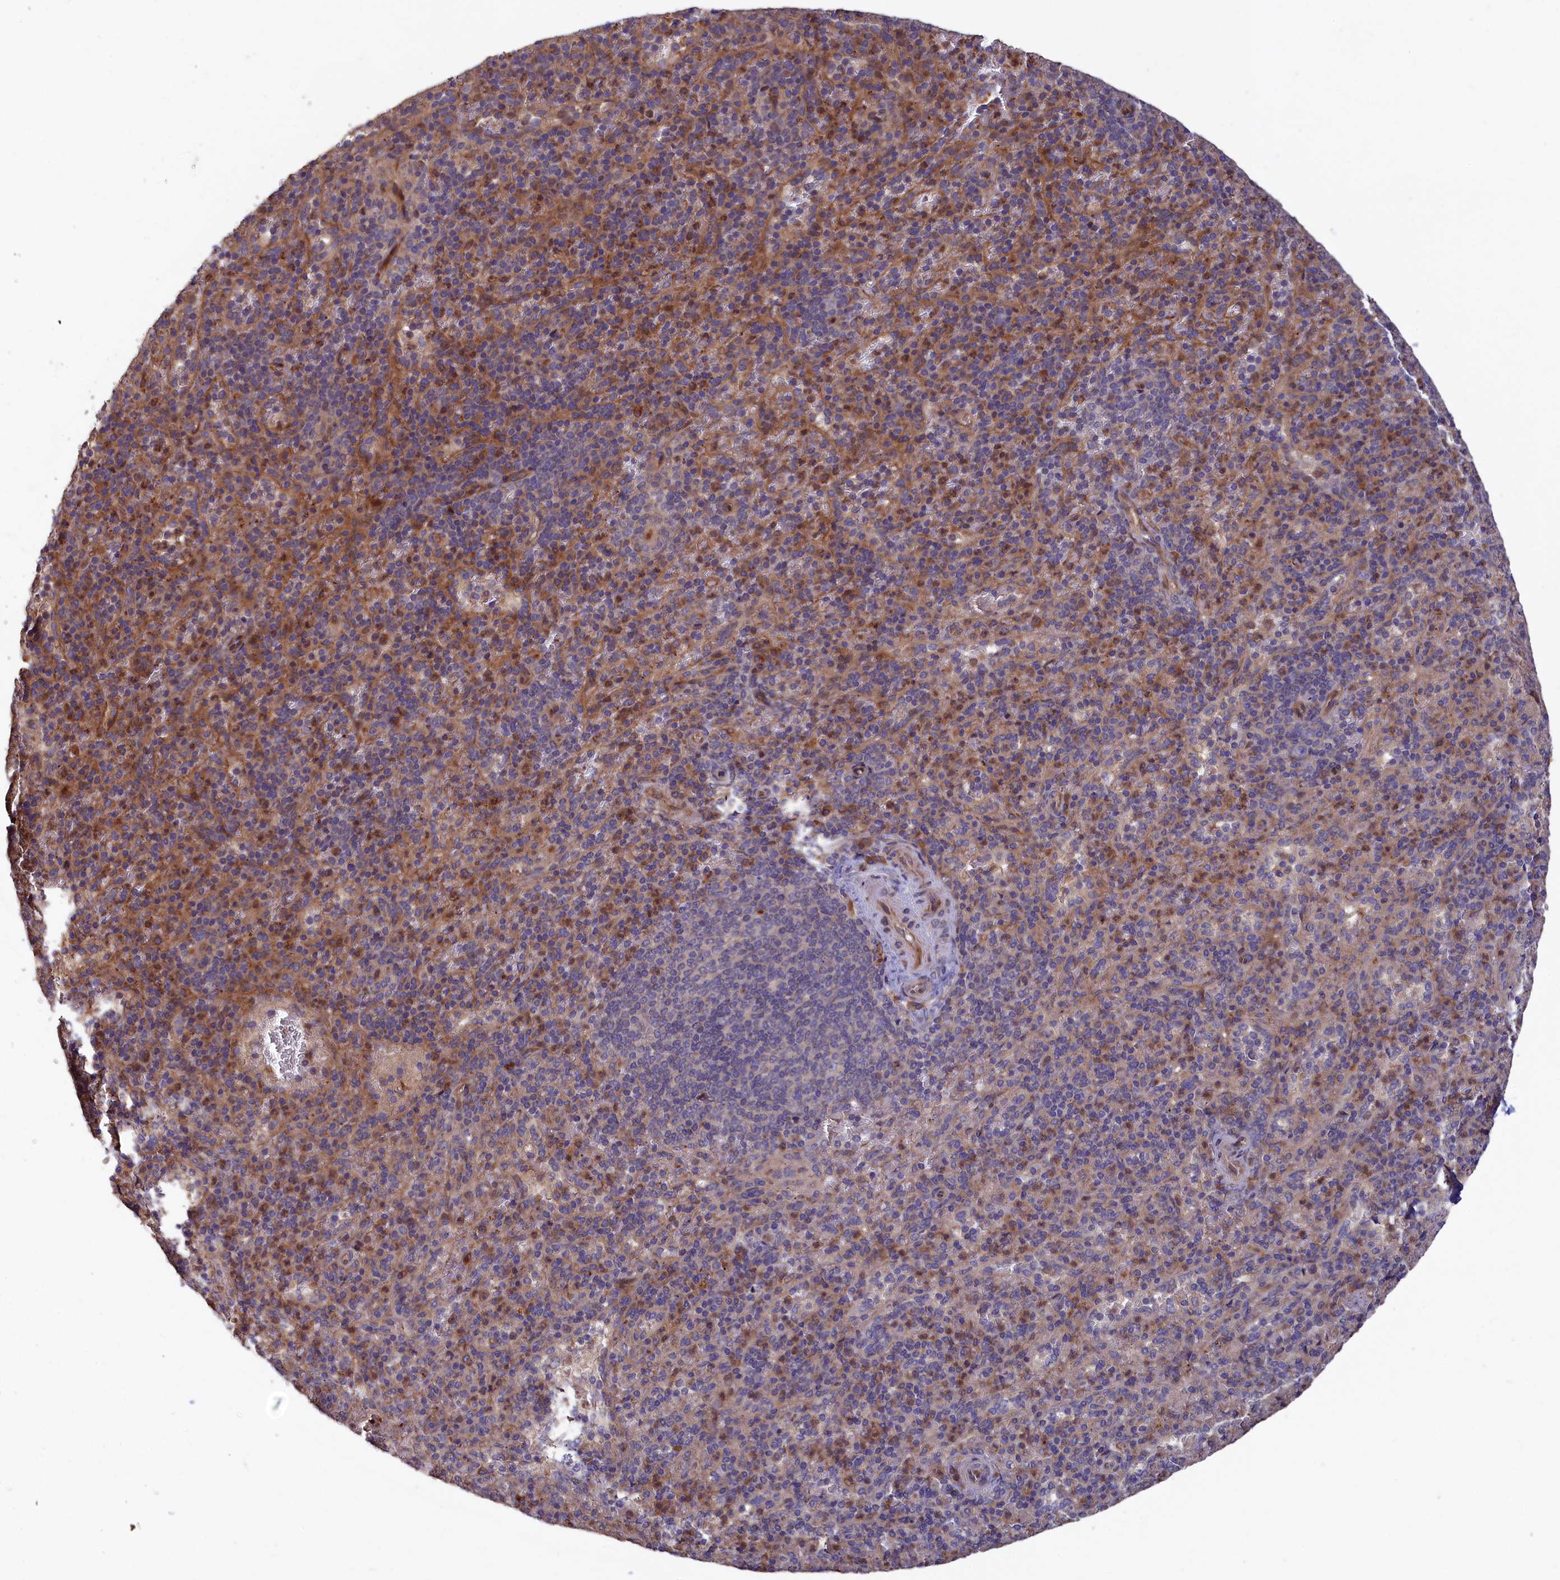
{"staining": {"intensity": "moderate", "quantity": "25%-75%", "location": "cytoplasmic/membranous"}, "tissue": "spleen", "cell_type": "Cells in red pulp", "image_type": "normal", "snomed": [{"axis": "morphology", "description": "Normal tissue, NOS"}, {"axis": "topography", "description": "Spleen"}], "caption": "This micrograph displays normal spleen stained with IHC to label a protein in brown. The cytoplasmic/membranous of cells in red pulp show moderate positivity for the protein. Nuclei are counter-stained blue.", "gene": "GREB1L", "patient": {"sex": "male", "age": 82}}